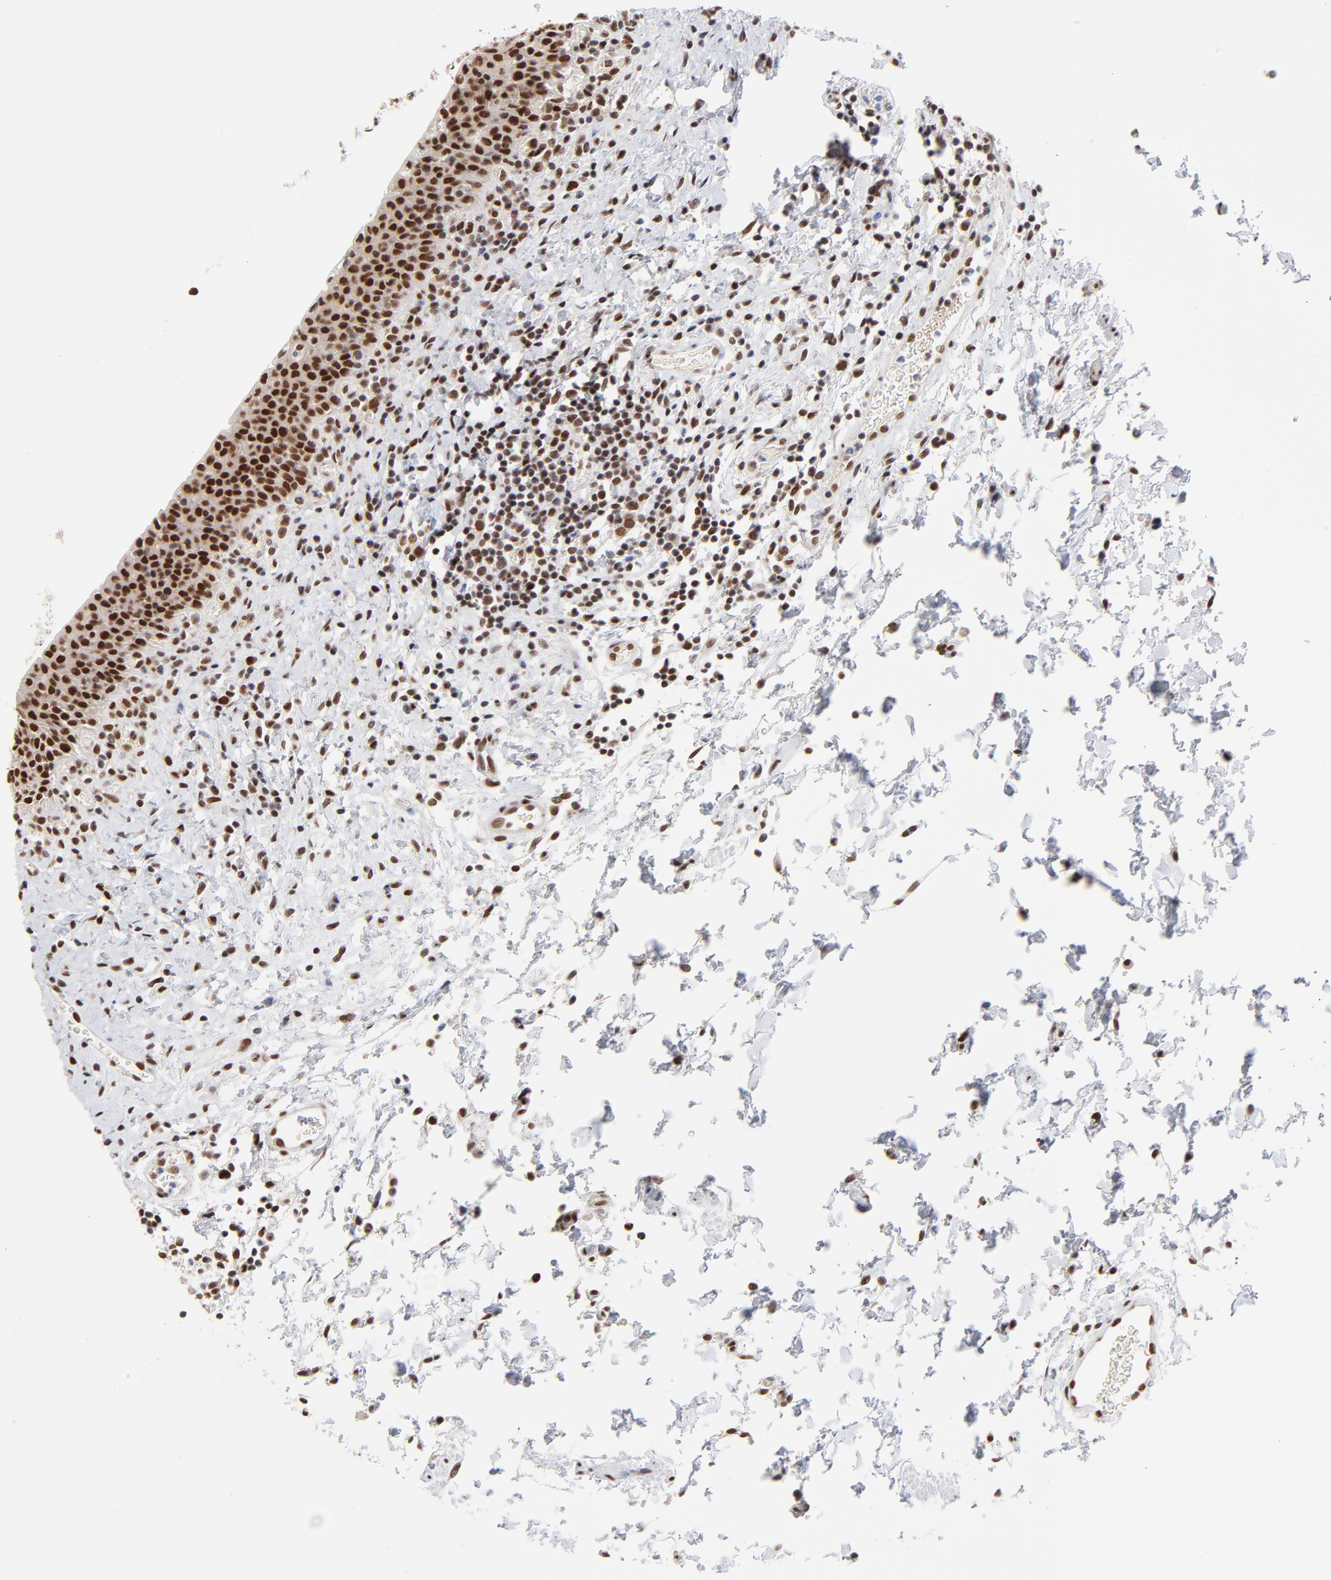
{"staining": {"intensity": "strong", "quantity": ">75%", "location": "nuclear"}, "tissue": "urinary bladder", "cell_type": "Urothelial cells", "image_type": "normal", "snomed": [{"axis": "morphology", "description": "Normal tissue, NOS"}, {"axis": "topography", "description": "Urinary bladder"}], "caption": "Immunohistochemistry of unremarkable urinary bladder shows high levels of strong nuclear expression in approximately >75% of urothelial cells.", "gene": "ZMYM3", "patient": {"sex": "male", "age": 51}}